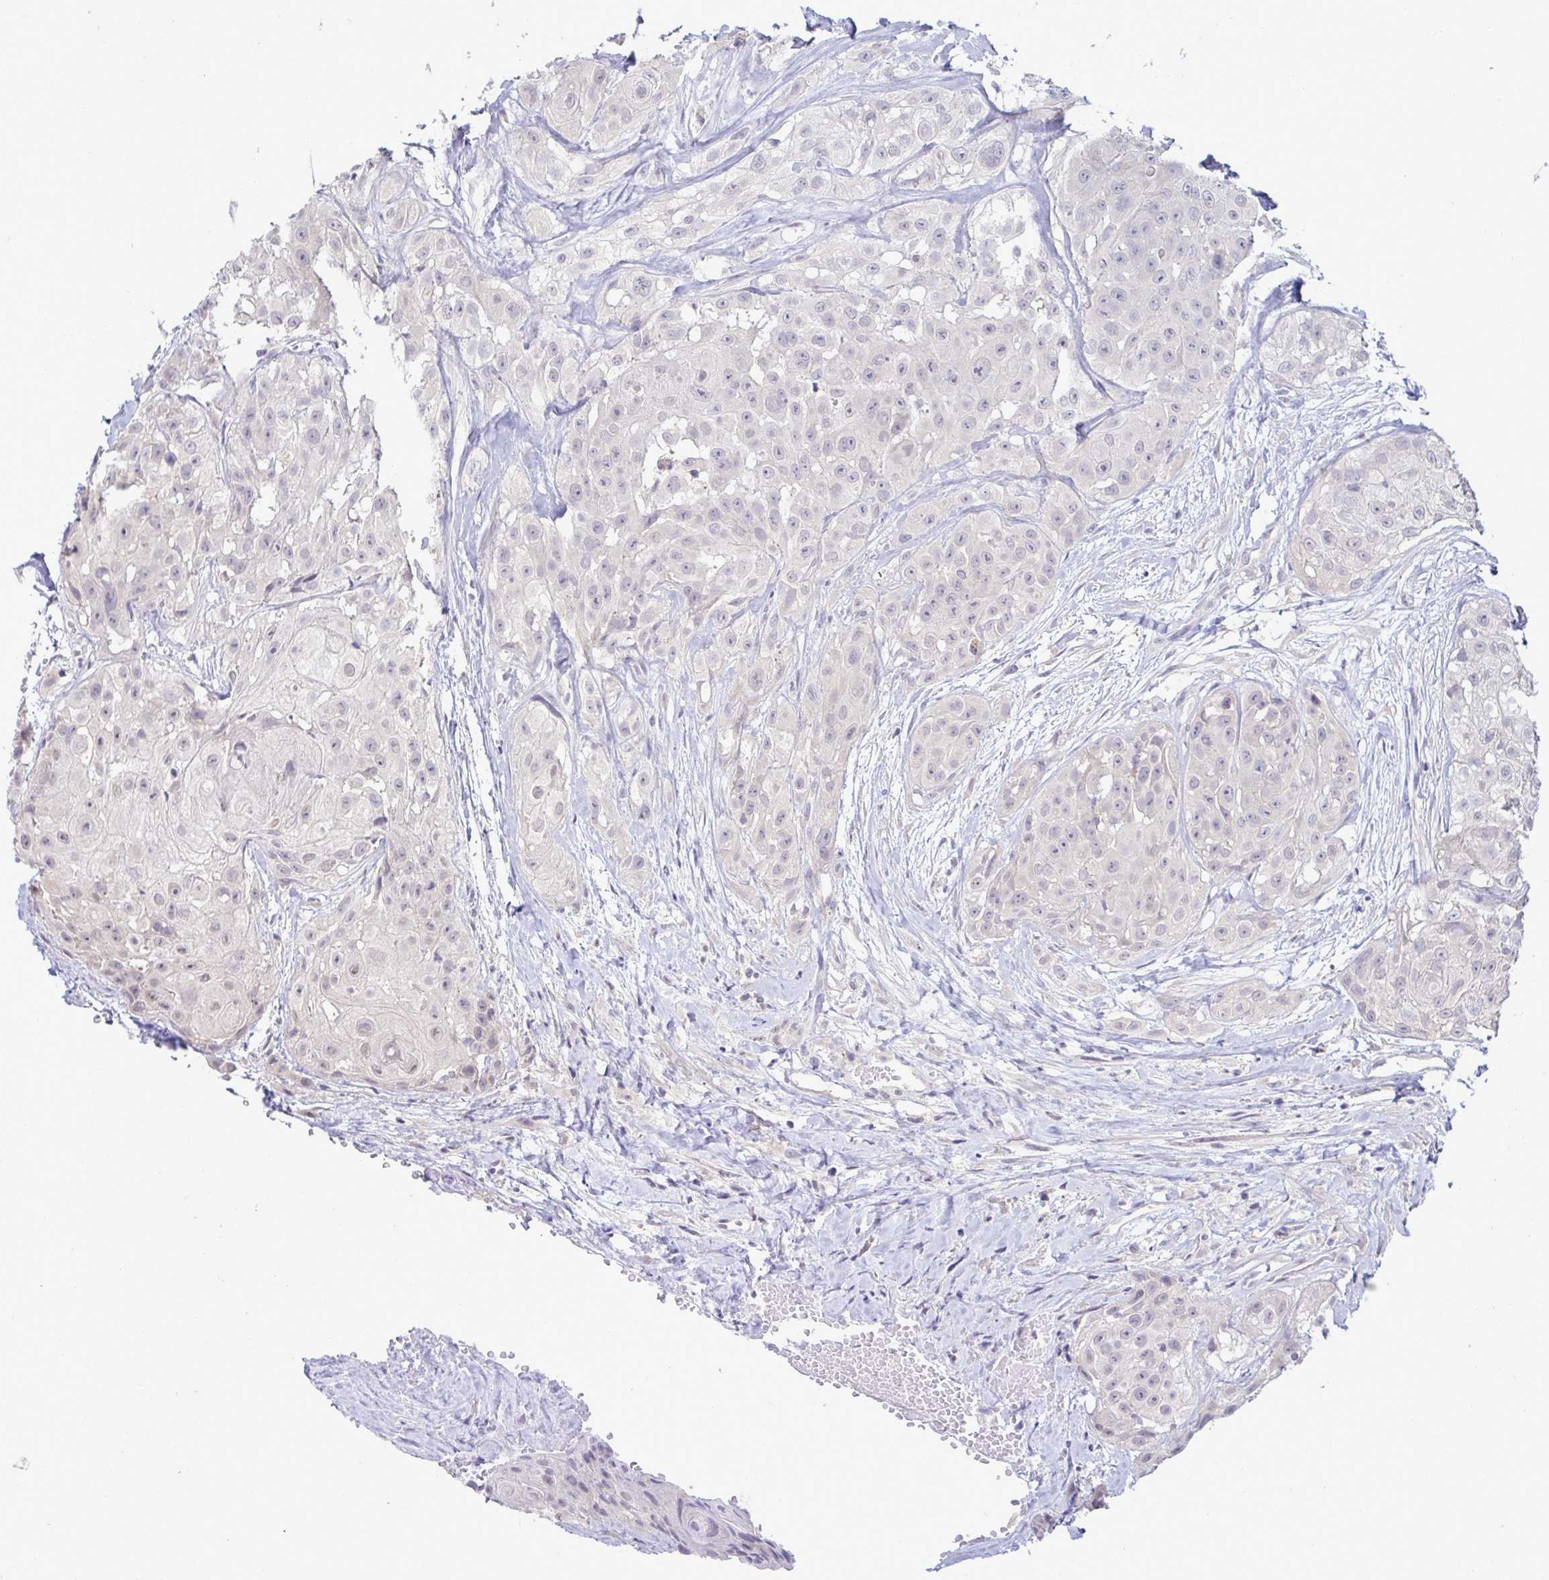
{"staining": {"intensity": "negative", "quantity": "none", "location": "none"}, "tissue": "head and neck cancer", "cell_type": "Tumor cells", "image_type": "cancer", "snomed": [{"axis": "morphology", "description": "Squamous cell carcinoma, NOS"}, {"axis": "topography", "description": "Head-Neck"}], "caption": "DAB (3,3'-diaminobenzidine) immunohistochemical staining of human squamous cell carcinoma (head and neck) shows no significant expression in tumor cells.", "gene": "TMEM41A", "patient": {"sex": "male", "age": 83}}